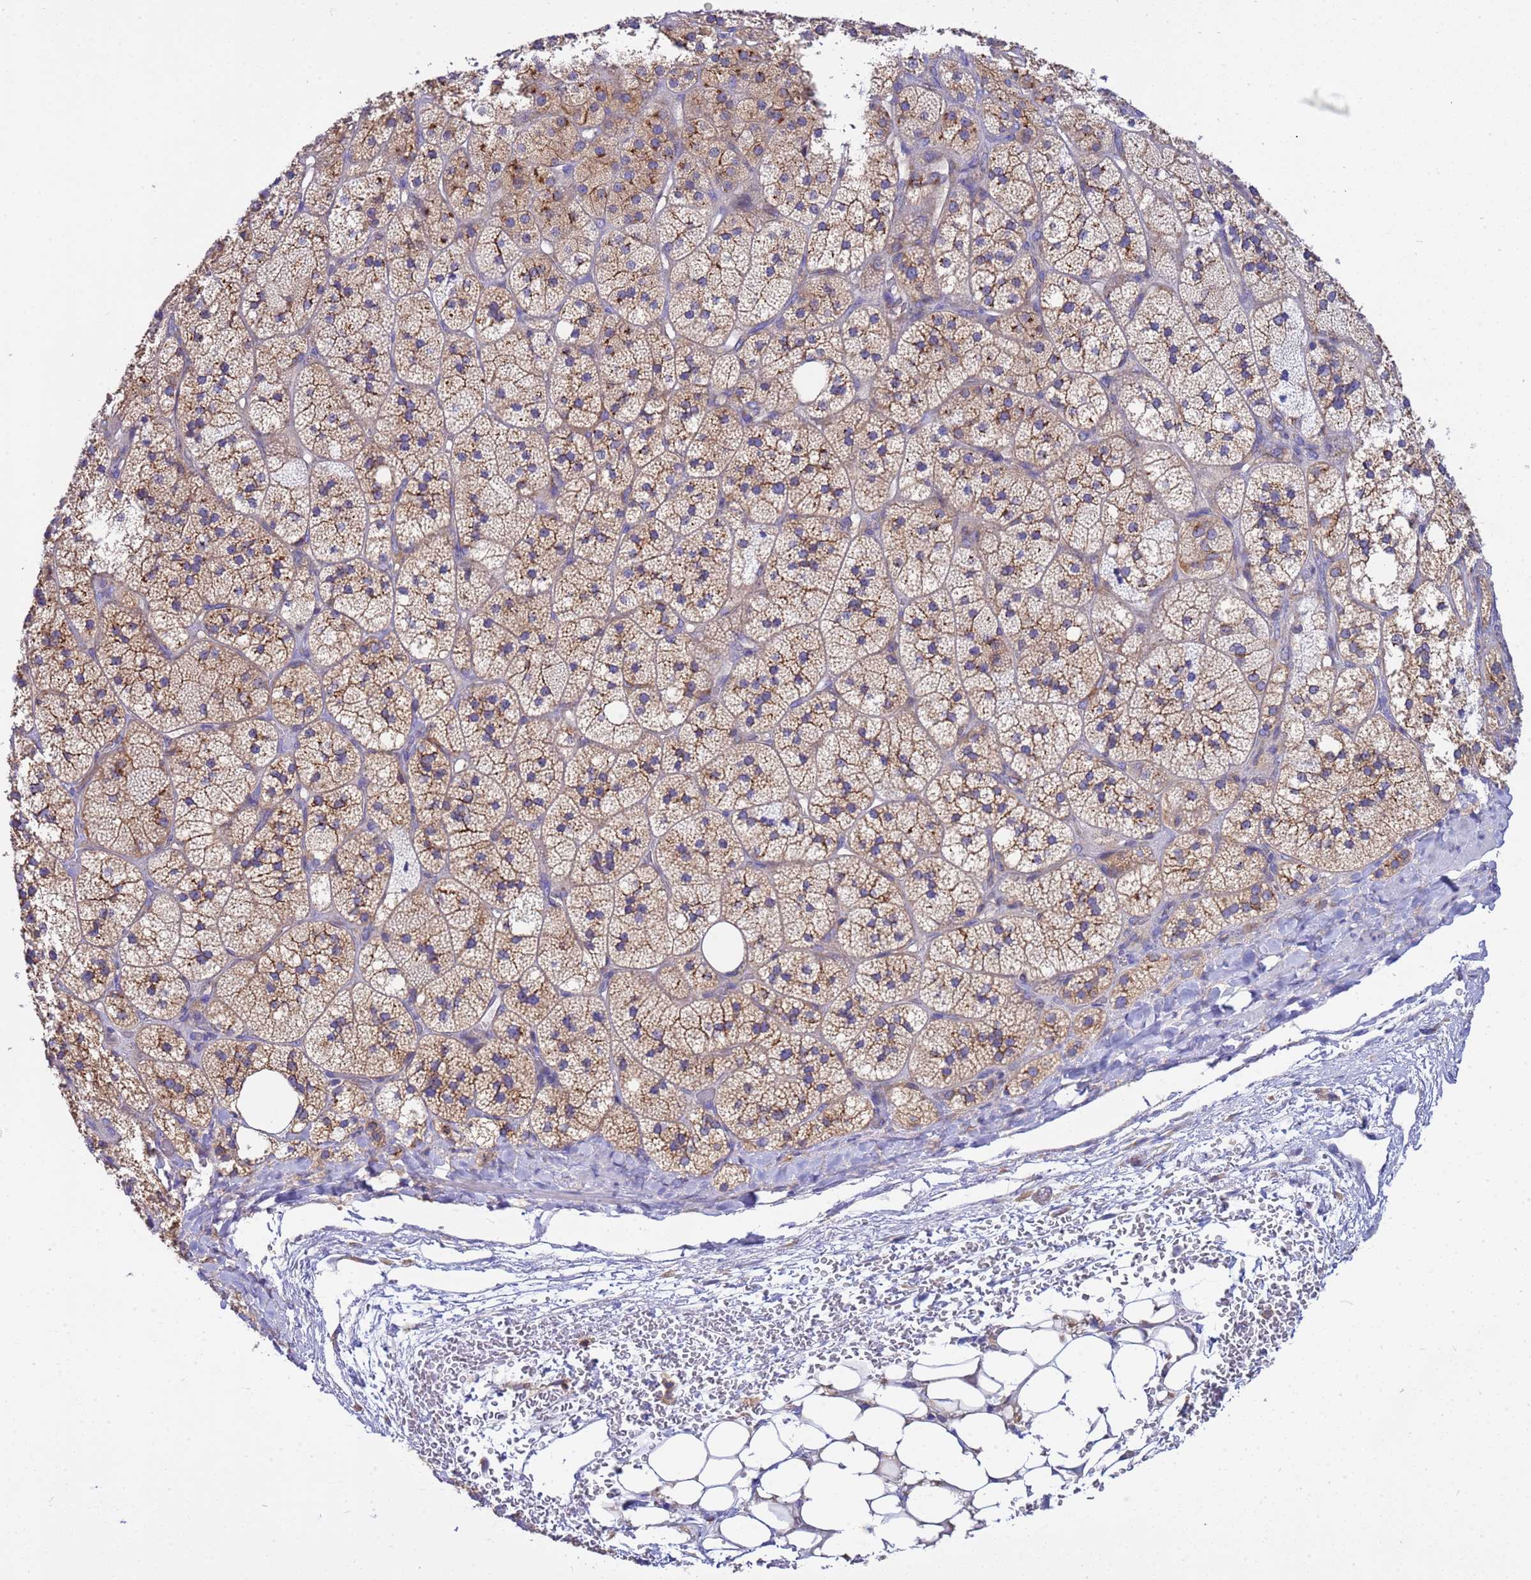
{"staining": {"intensity": "moderate", "quantity": ">75%", "location": "cytoplasmic/membranous"}, "tissue": "adrenal gland", "cell_type": "Glandular cells", "image_type": "normal", "snomed": [{"axis": "morphology", "description": "Normal tissue, NOS"}, {"axis": "topography", "description": "Adrenal gland"}], "caption": "Normal adrenal gland exhibits moderate cytoplasmic/membranous positivity in about >75% of glandular cells, visualized by immunohistochemistry.", "gene": "ANAPC1", "patient": {"sex": "male", "age": 61}}